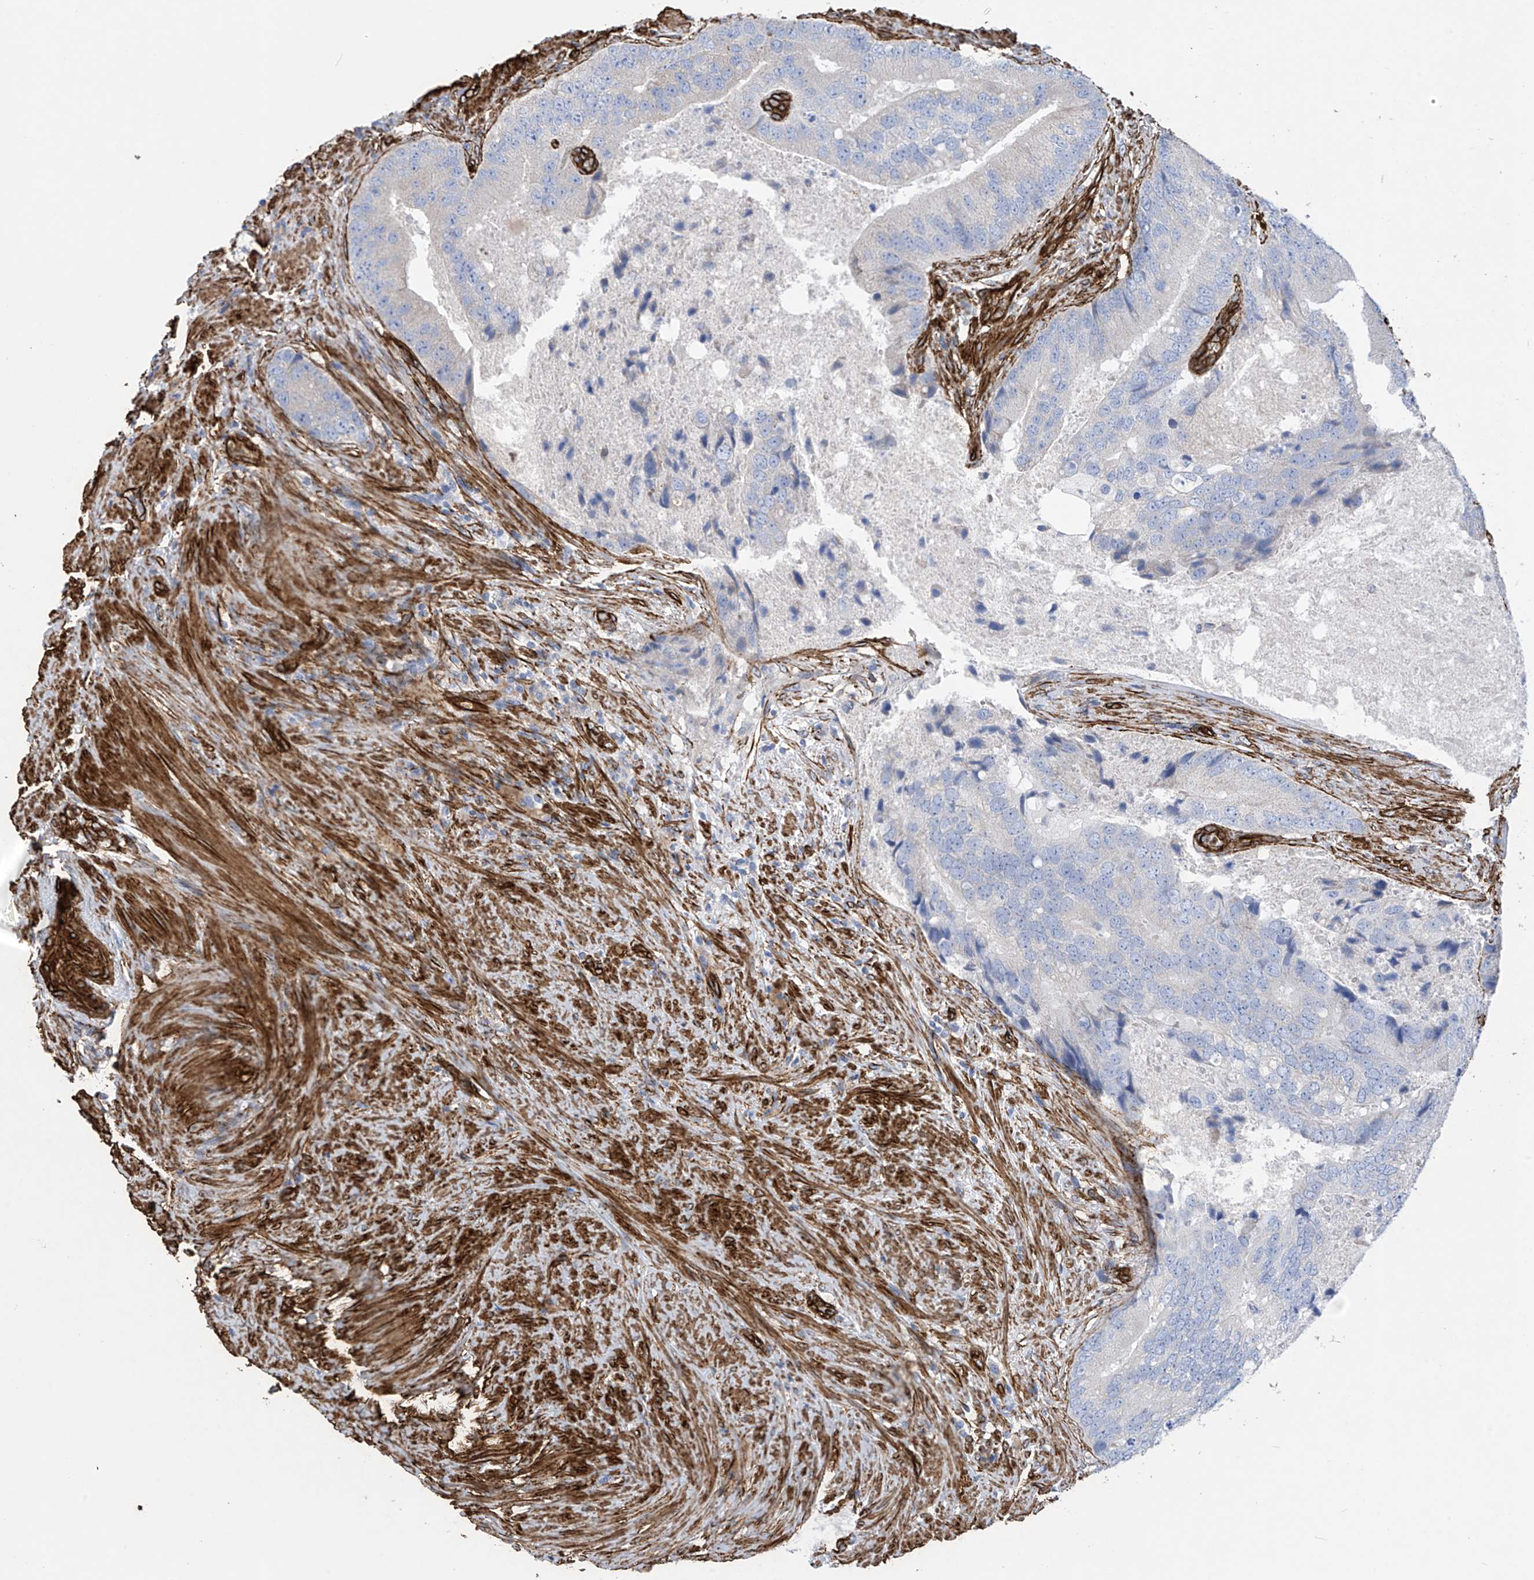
{"staining": {"intensity": "negative", "quantity": "none", "location": "none"}, "tissue": "prostate cancer", "cell_type": "Tumor cells", "image_type": "cancer", "snomed": [{"axis": "morphology", "description": "Adenocarcinoma, High grade"}, {"axis": "topography", "description": "Prostate"}], "caption": "IHC photomicrograph of human high-grade adenocarcinoma (prostate) stained for a protein (brown), which demonstrates no staining in tumor cells.", "gene": "UBTD1", "patient": {"sex": "male", "age": 70}}